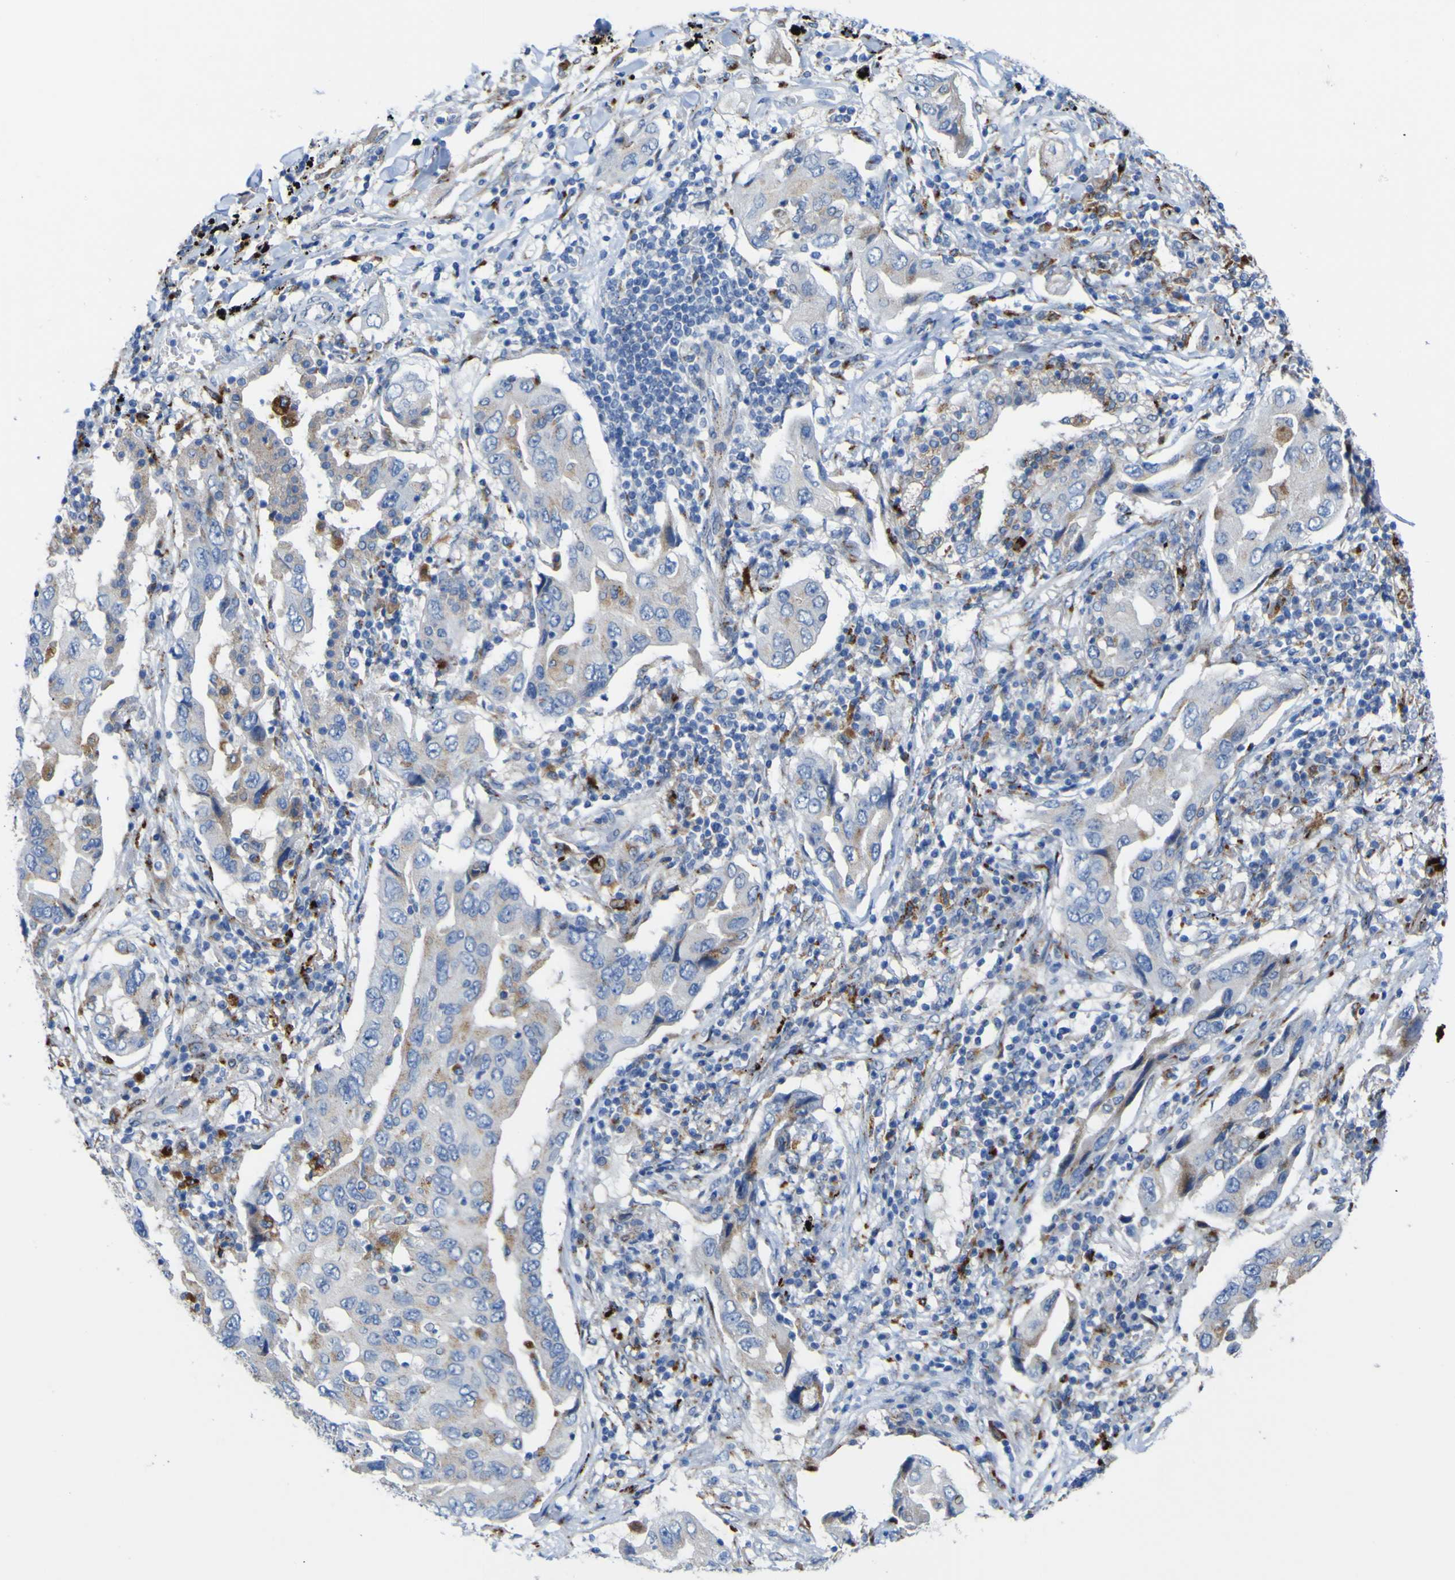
{"staining": {"intensity": "moderate", "quantity": "25%-75%", "location": "cytoplasmic/membranous"}, "tissue": "lung cancer", "cell_type": "Tumor cells", "image_type": "cancer", "snomed": [{"axis": "morphology", "description": "Adenocarcinoma, NOS"}, {"axis": "topography", "description": "Lung"}], "caption": "High-power microscopy captured an IHC micrograph of lung adenocarcinoma, revealing moderate cytoplasmic/membranous positivity in about 25%-75% of tumor cells.", "gene": "PTPRF", "patient": {"sex": "female", "age": 65}}